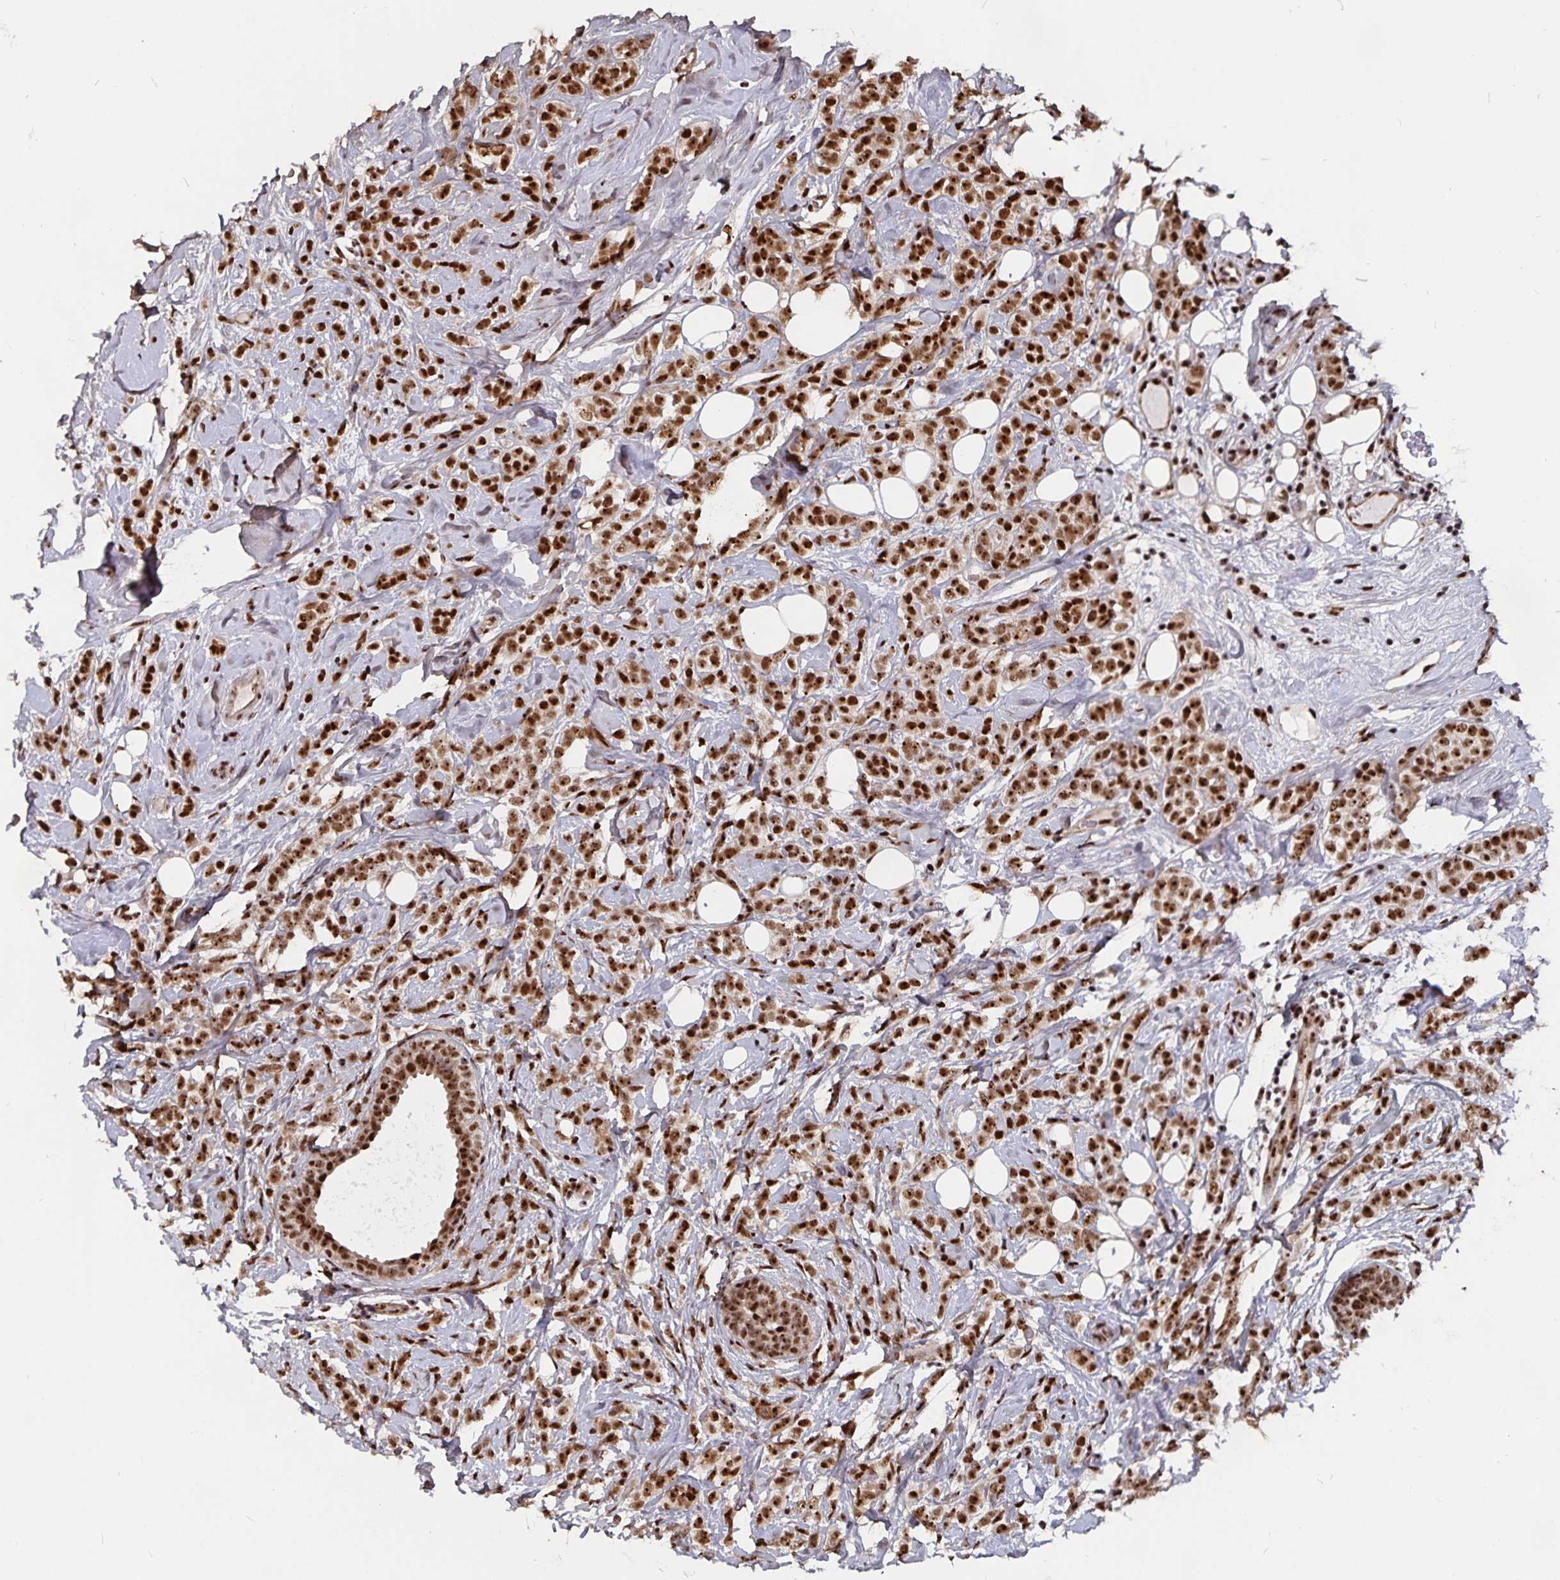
{"staining": {"intensity": "strong", "quantity": ">75%", "location": "nuclear"}, "tissue": "breast cancer", "cell_type": "Tumor cells", "image_type": "cancer", "snomed": [{"axis": "morphology", "description": "Lobular carcinoma"}, {"axis": "topography", "description": "Breast"}], "caption": "High-power microscopy captured an immunohistochemistry micrograph of breast cancer (lobular carcinoma), revealing strong nuclear positivity in approximately >75% of tumor cells.", "gene": "LAS1L", "patient": {"sex": "female", "age": 49}}